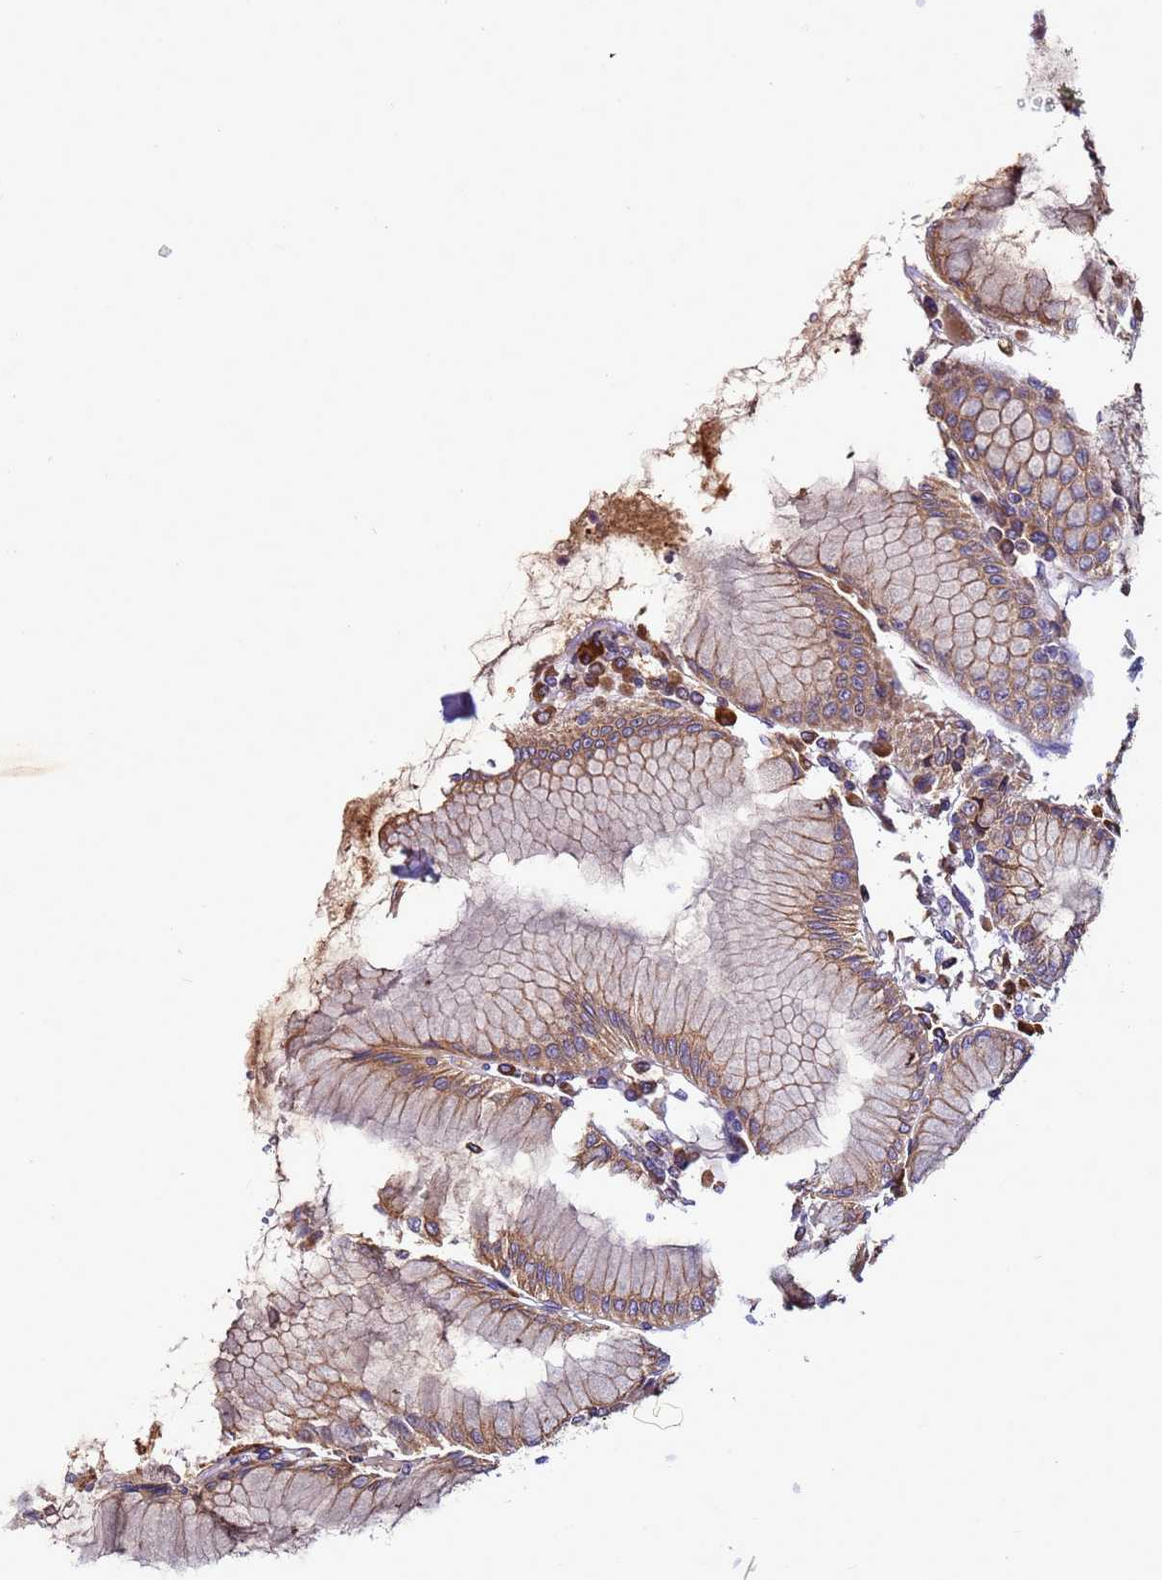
{"staining": {"intensity": "moderate", "quantity": ">75%", "location": "cytoplasmic/membranous"}, "tissue": "stomach", "cell_type": "Glandular cells", "image_type": "normal", "snomed": [{"axis": "morphology", "description": "Normal tissue, NOS"}, {"axis": "topography", "description": "Stomach"}], "caption": "A photomicrograph showing moderate cytoplasmic/membranous expression in about >75% of glandular cells in normal stomach, as visualized by brown immunohistochemical staining.", "gene": "ANTKMT", "patient": {"sex": "female", "age": 57}}